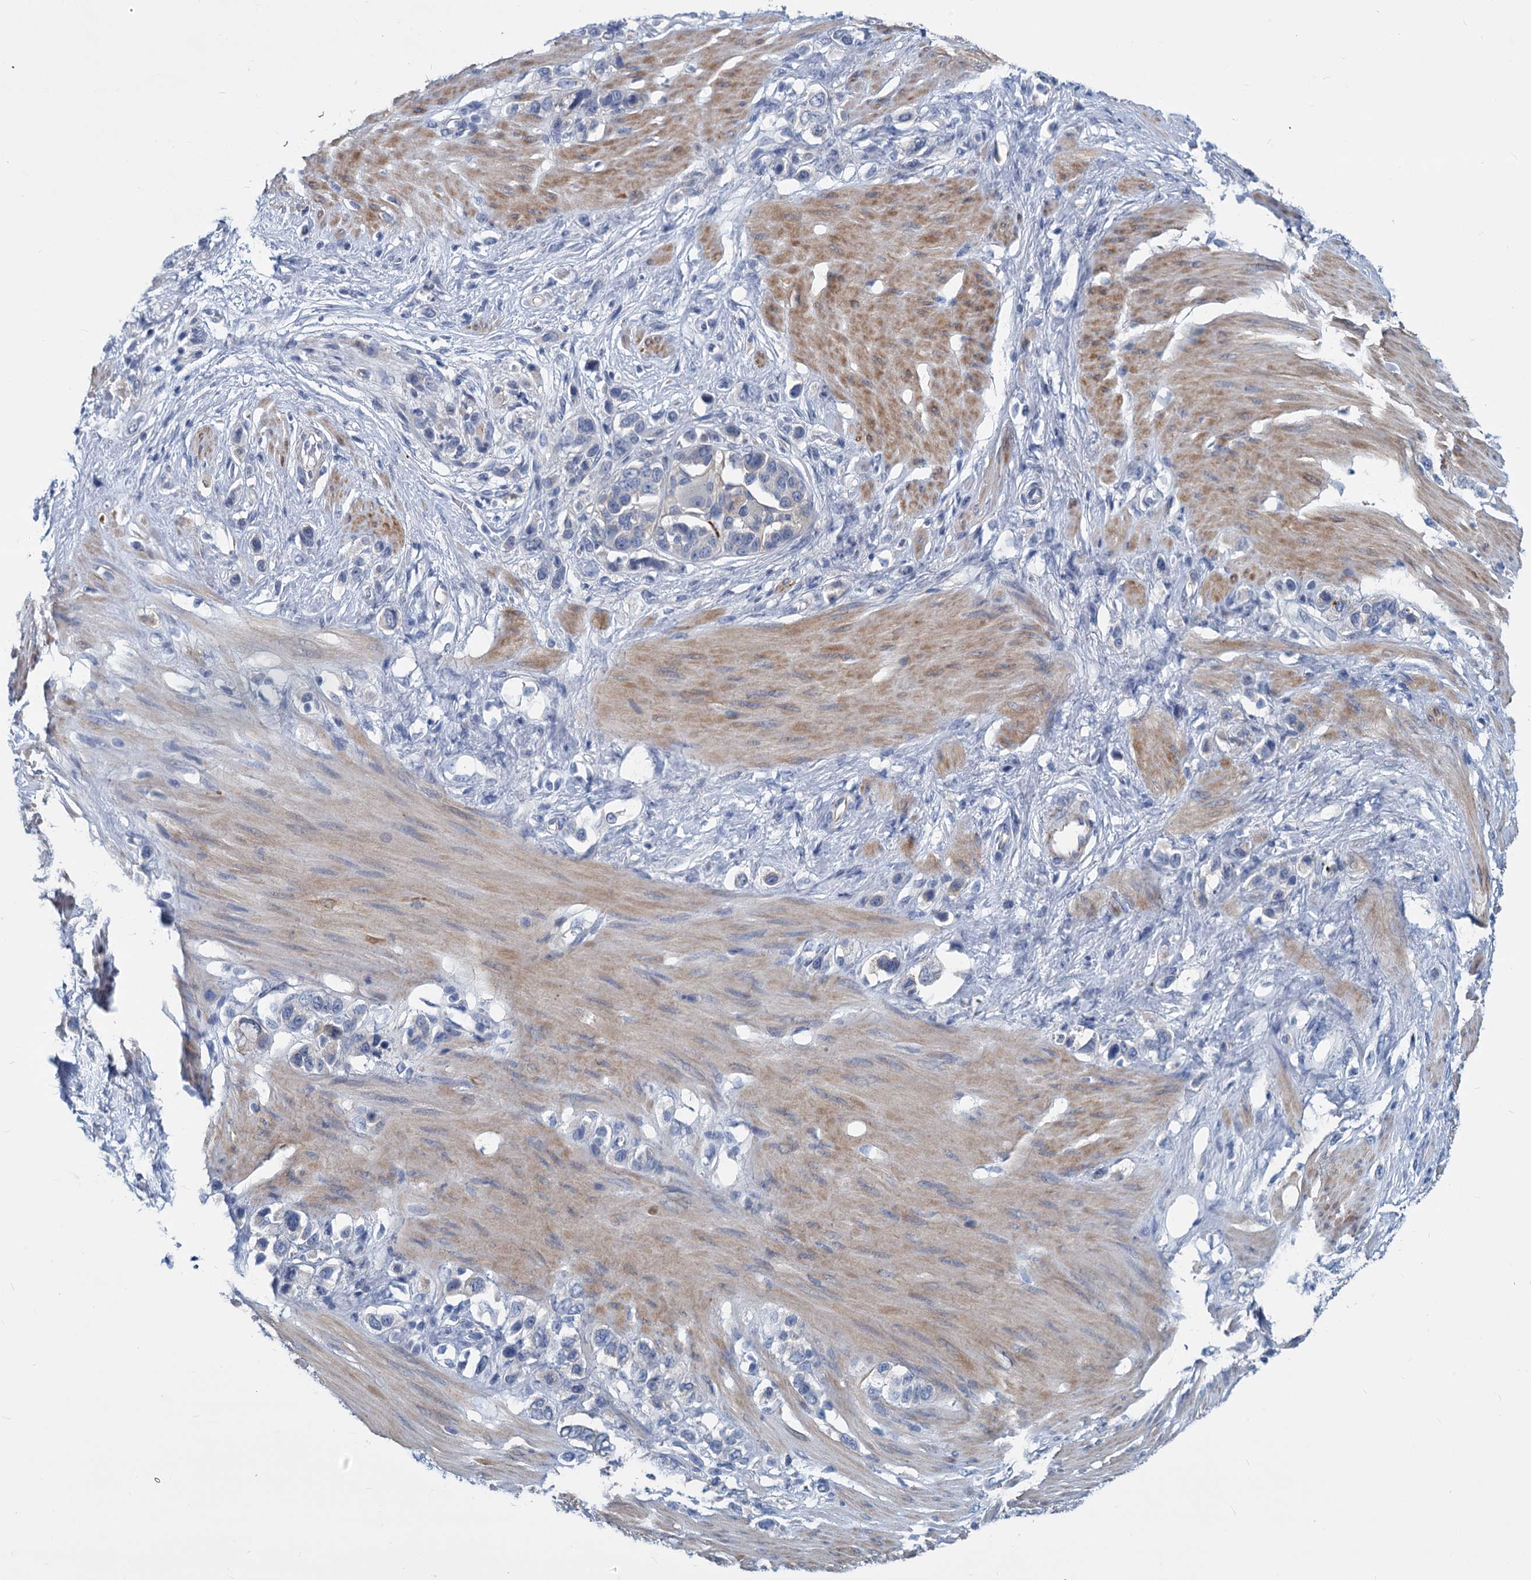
{"staining": {"intensity": "negative", "quantity": "none", "location": "none"}, "tissue": "stomach cancer", "cell_type": "Tumor cells", "image_type": "cancer", "snomed": [{"axis": "morphology", "description": "Adenocarcinoma, NOS"}, {"axis": "morphology", "description": "Adenocarcinoma, High grade"}, {"axis": "topography", "description": "Stomach, upper"}, {"axis": "topography", "description": "Stomach, lower"}], "caption": "Protein analysis of stomach cancer (adenocarcinoma (high-grade)) shows no significant positivity in tumor cells.", "gene": "GSTM3", "patient": {"sex": "female", "age": 65}}